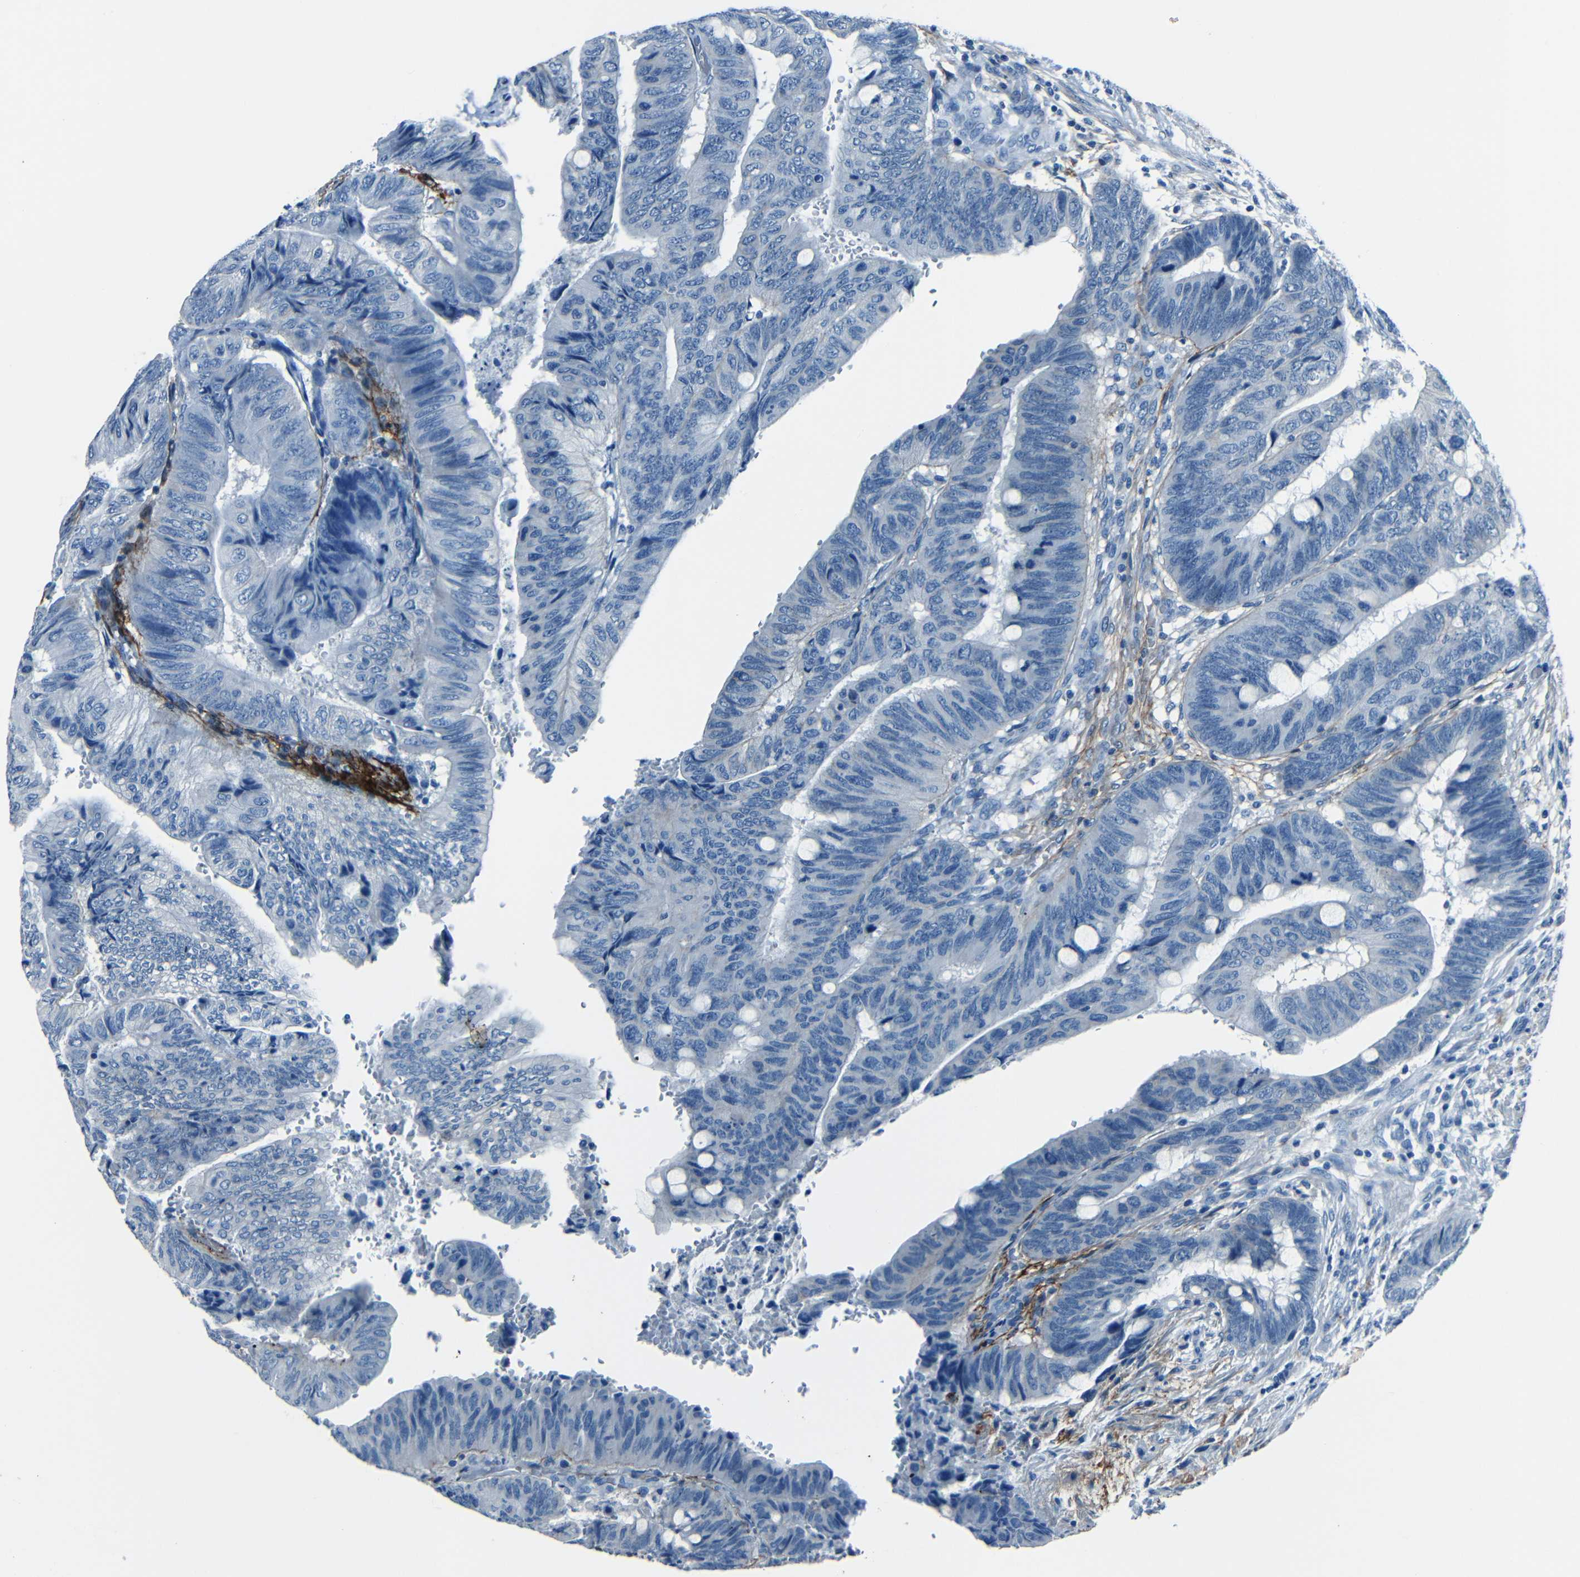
{"staining": {"intensity": "negative", "quantity": "none", "location": "none"}, "tissue": "colorectal cancer", "cell_type": "Tumor cells", "image_type": "cancer", "snomed": [{"axis": "morphology", "description": "Normal tissue, NOS"}, {"axis": "morphology", "description": "Adenocarcinoma, NOS"}, {"axis": "topography", "description": "Rectum"}, {"axis": "topography", "description": "Peripheral nerve tissue"}], "caption": "Immunohistochemical staining of human colorectal cancer exhibits no significant expression in tumor cells.", "gene": "FBN2", "patient": {"sex": "male", "age": 92}}